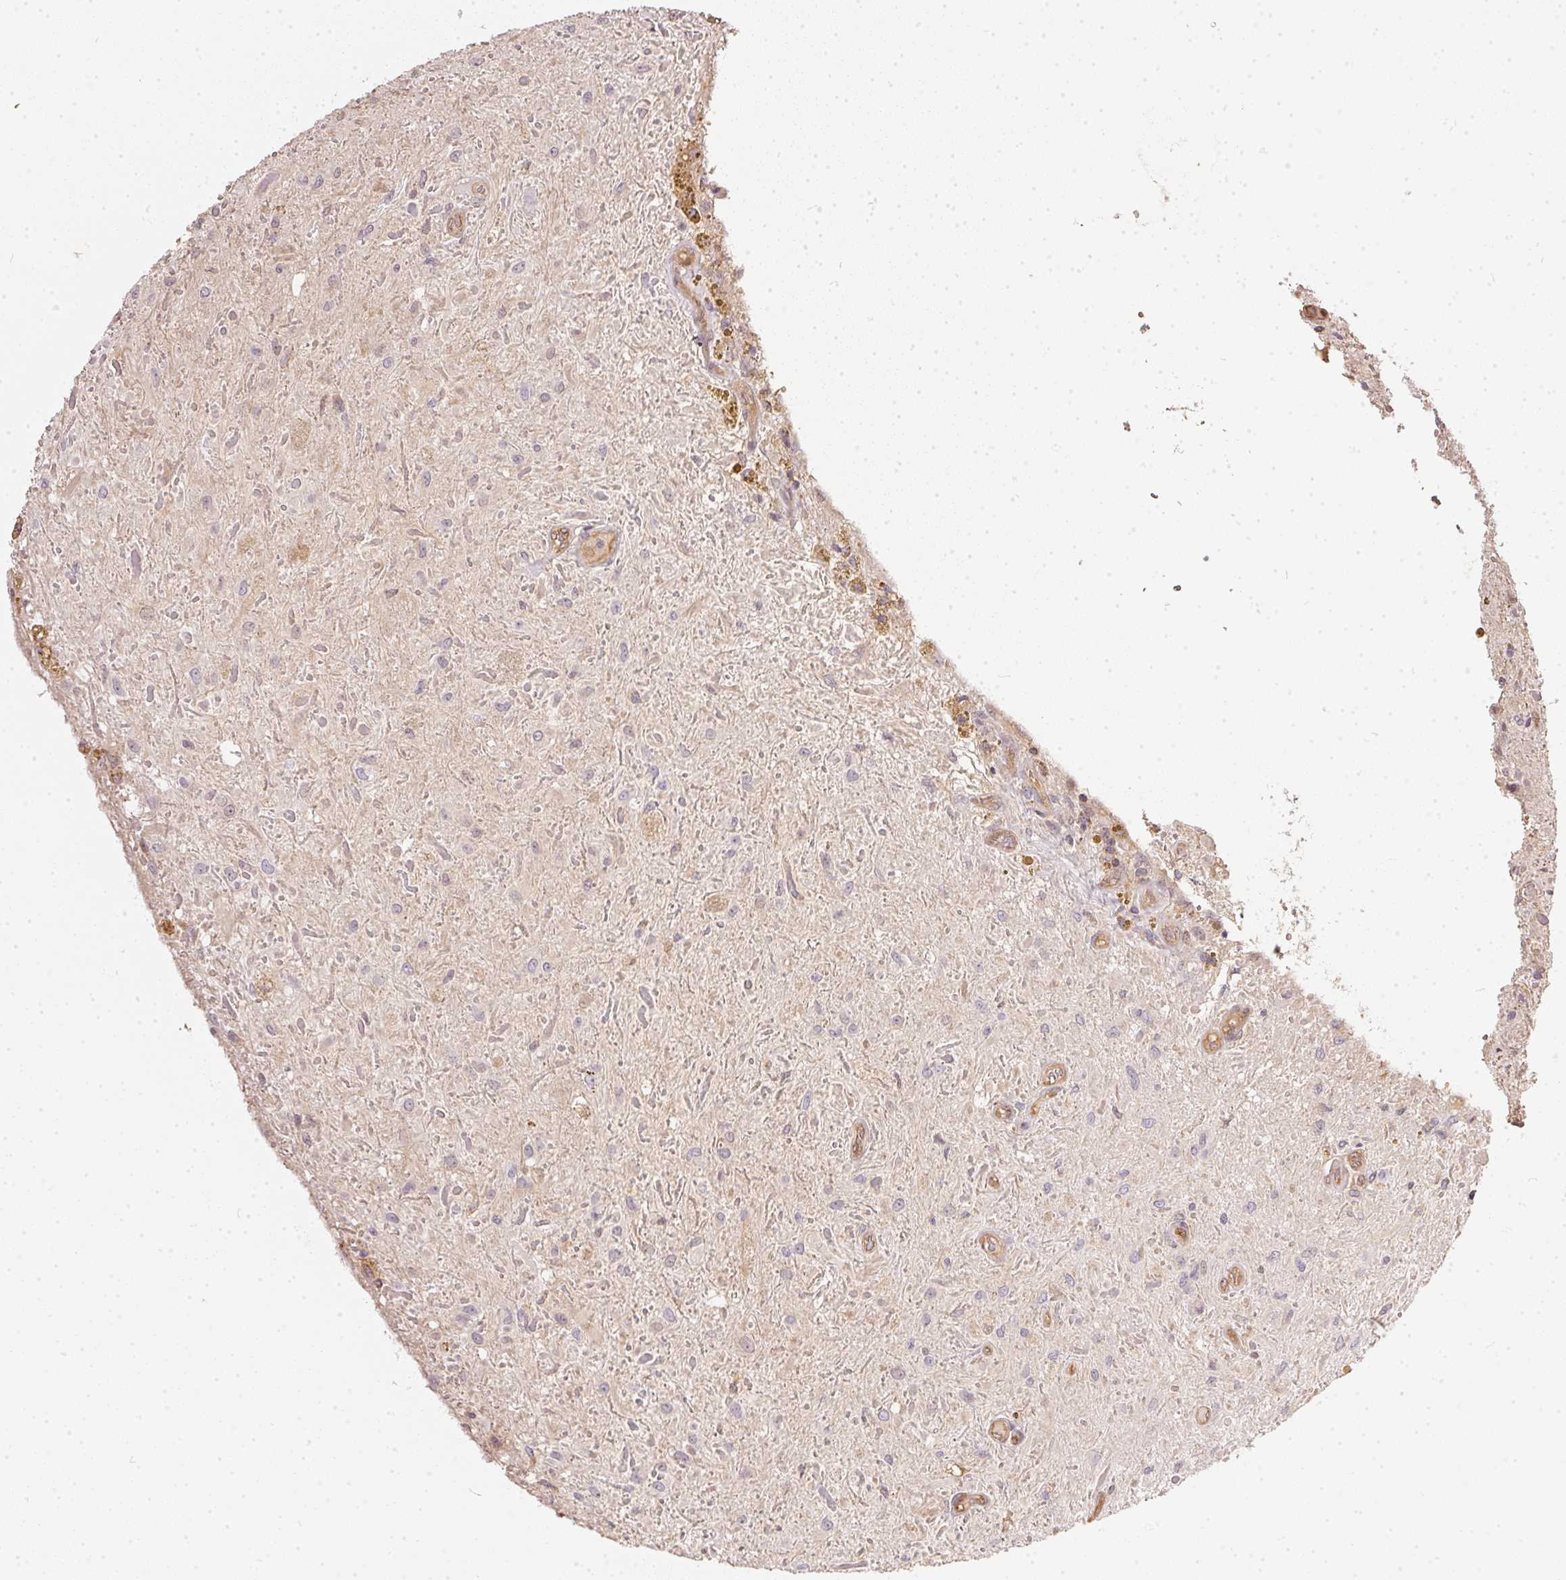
{"staining": {"intensity": "negative", "quantity": "none", "location": "none"}, "tissue": "glioma", "cell_type": "Tumor cells", "image_type": "cancer", "snomed": [{"axis": "morphology", "description": "Glioma, malignant, Low grade"}, {"axis": "topography", "description": "Cerebellum"}], "caption": "This is an immunohistochemistry (IHC) histopathology image of malignant glioma (low-grade). There is no expression in tumor cells.", "gene": "BLMH", "patient": {"sex": "female", "age": 14}}